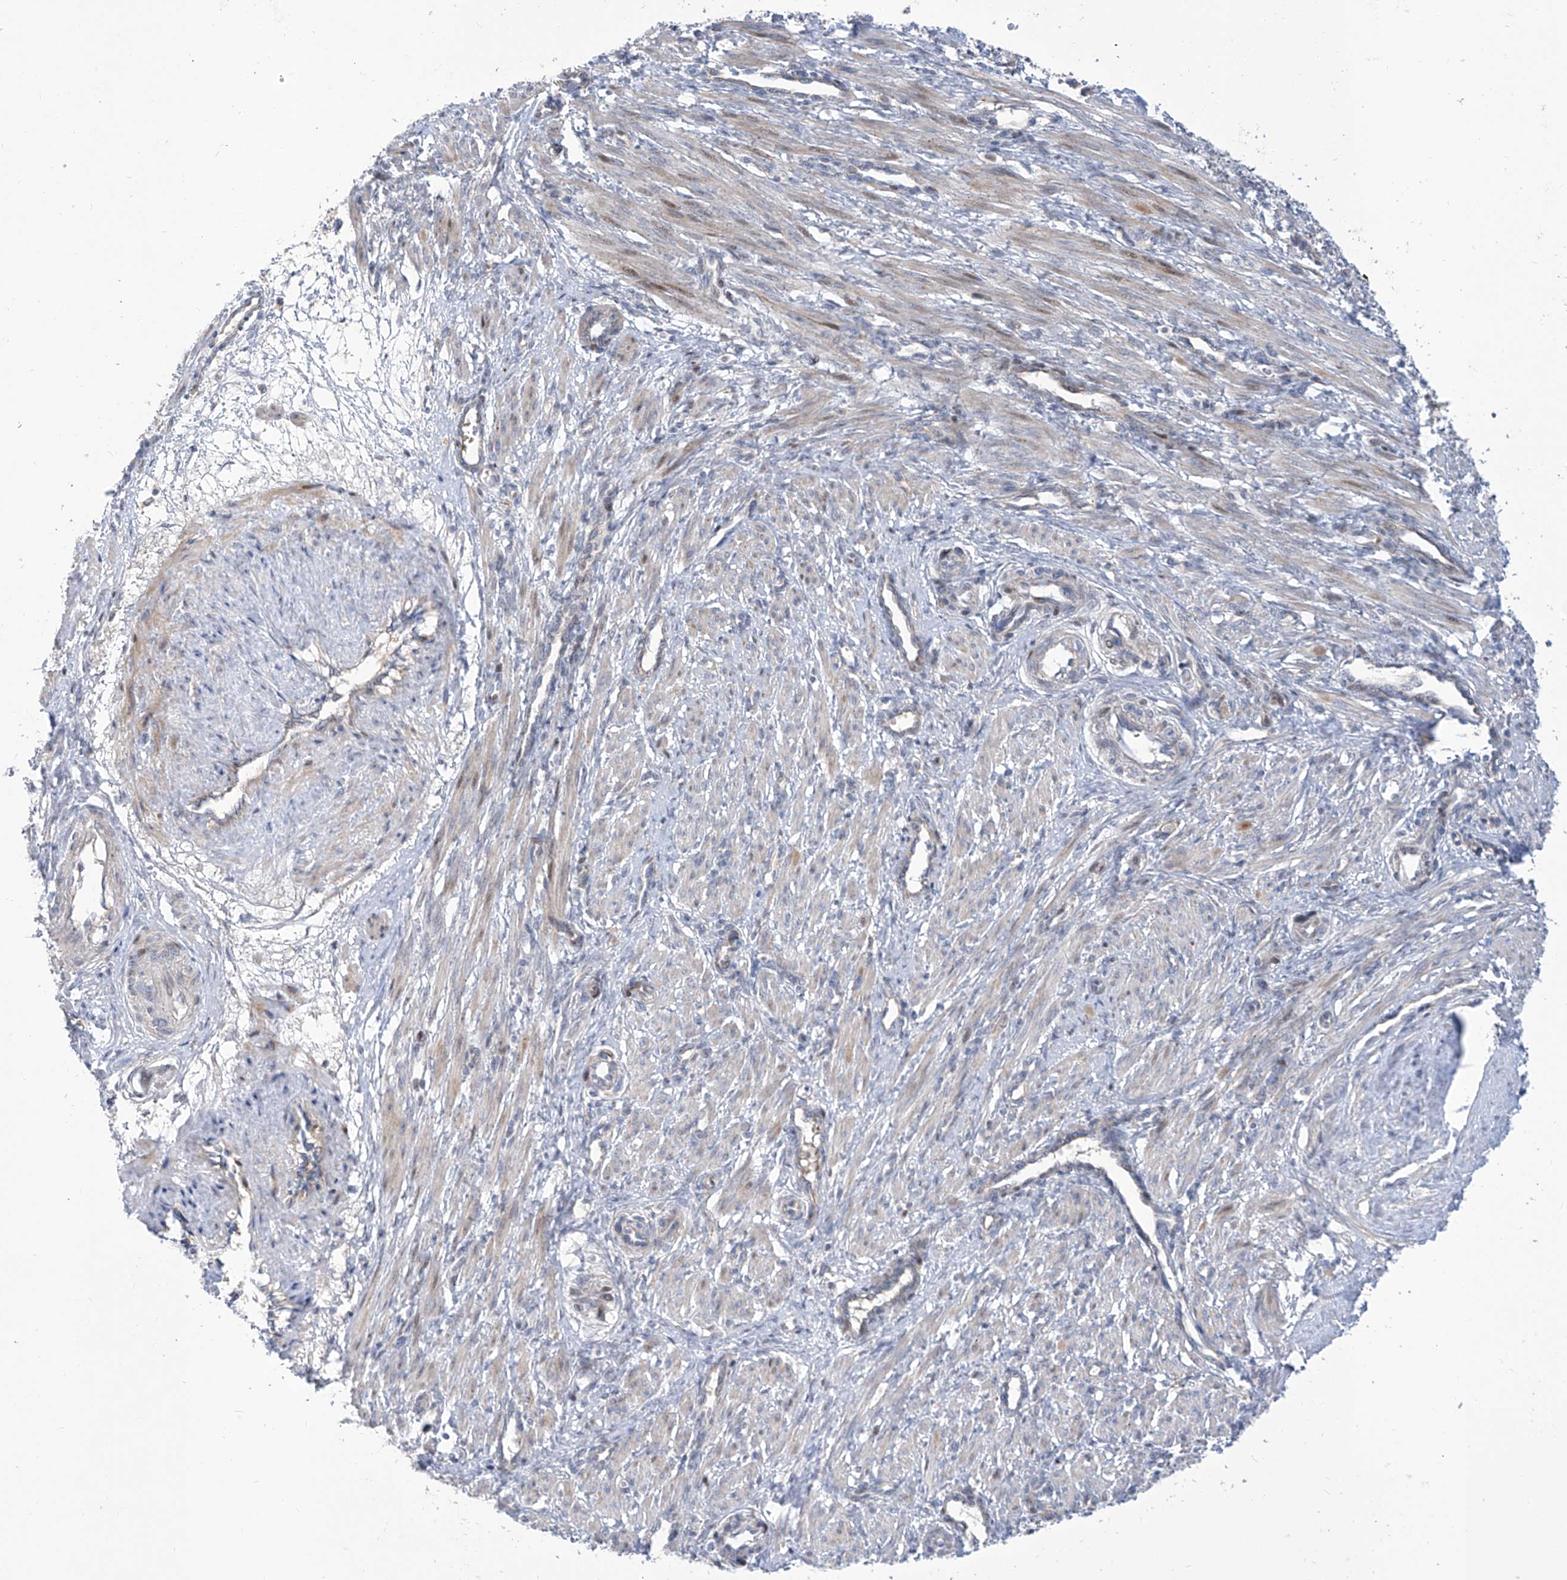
{"staining": {"intensity": "weak", "quantity": "<25%", "location": "cytoplasmic/membranous,nuclear"}, "tissue": "smooth muscle", "cell_type": "Smooth muscle cells", "image_type": "normal", "snomed": [{"axis": "morphology", "description": "Normal tissue, NOS"}, {"axis": "topography", "description": "Endometrium"}], "caption": "DAB (3,3'-diaminobenzidine) immunohistochemical staining of unremarkable human smooth muscle reveals no significant staining in smooth muscle cells. Brightfield microscopy of immunohistochemistry stained with DAB (brown) and hematoxylin (blue), captured at high magnification.", "gene": "LRRC1", "patient": {"sex": "female", "age": 33}}